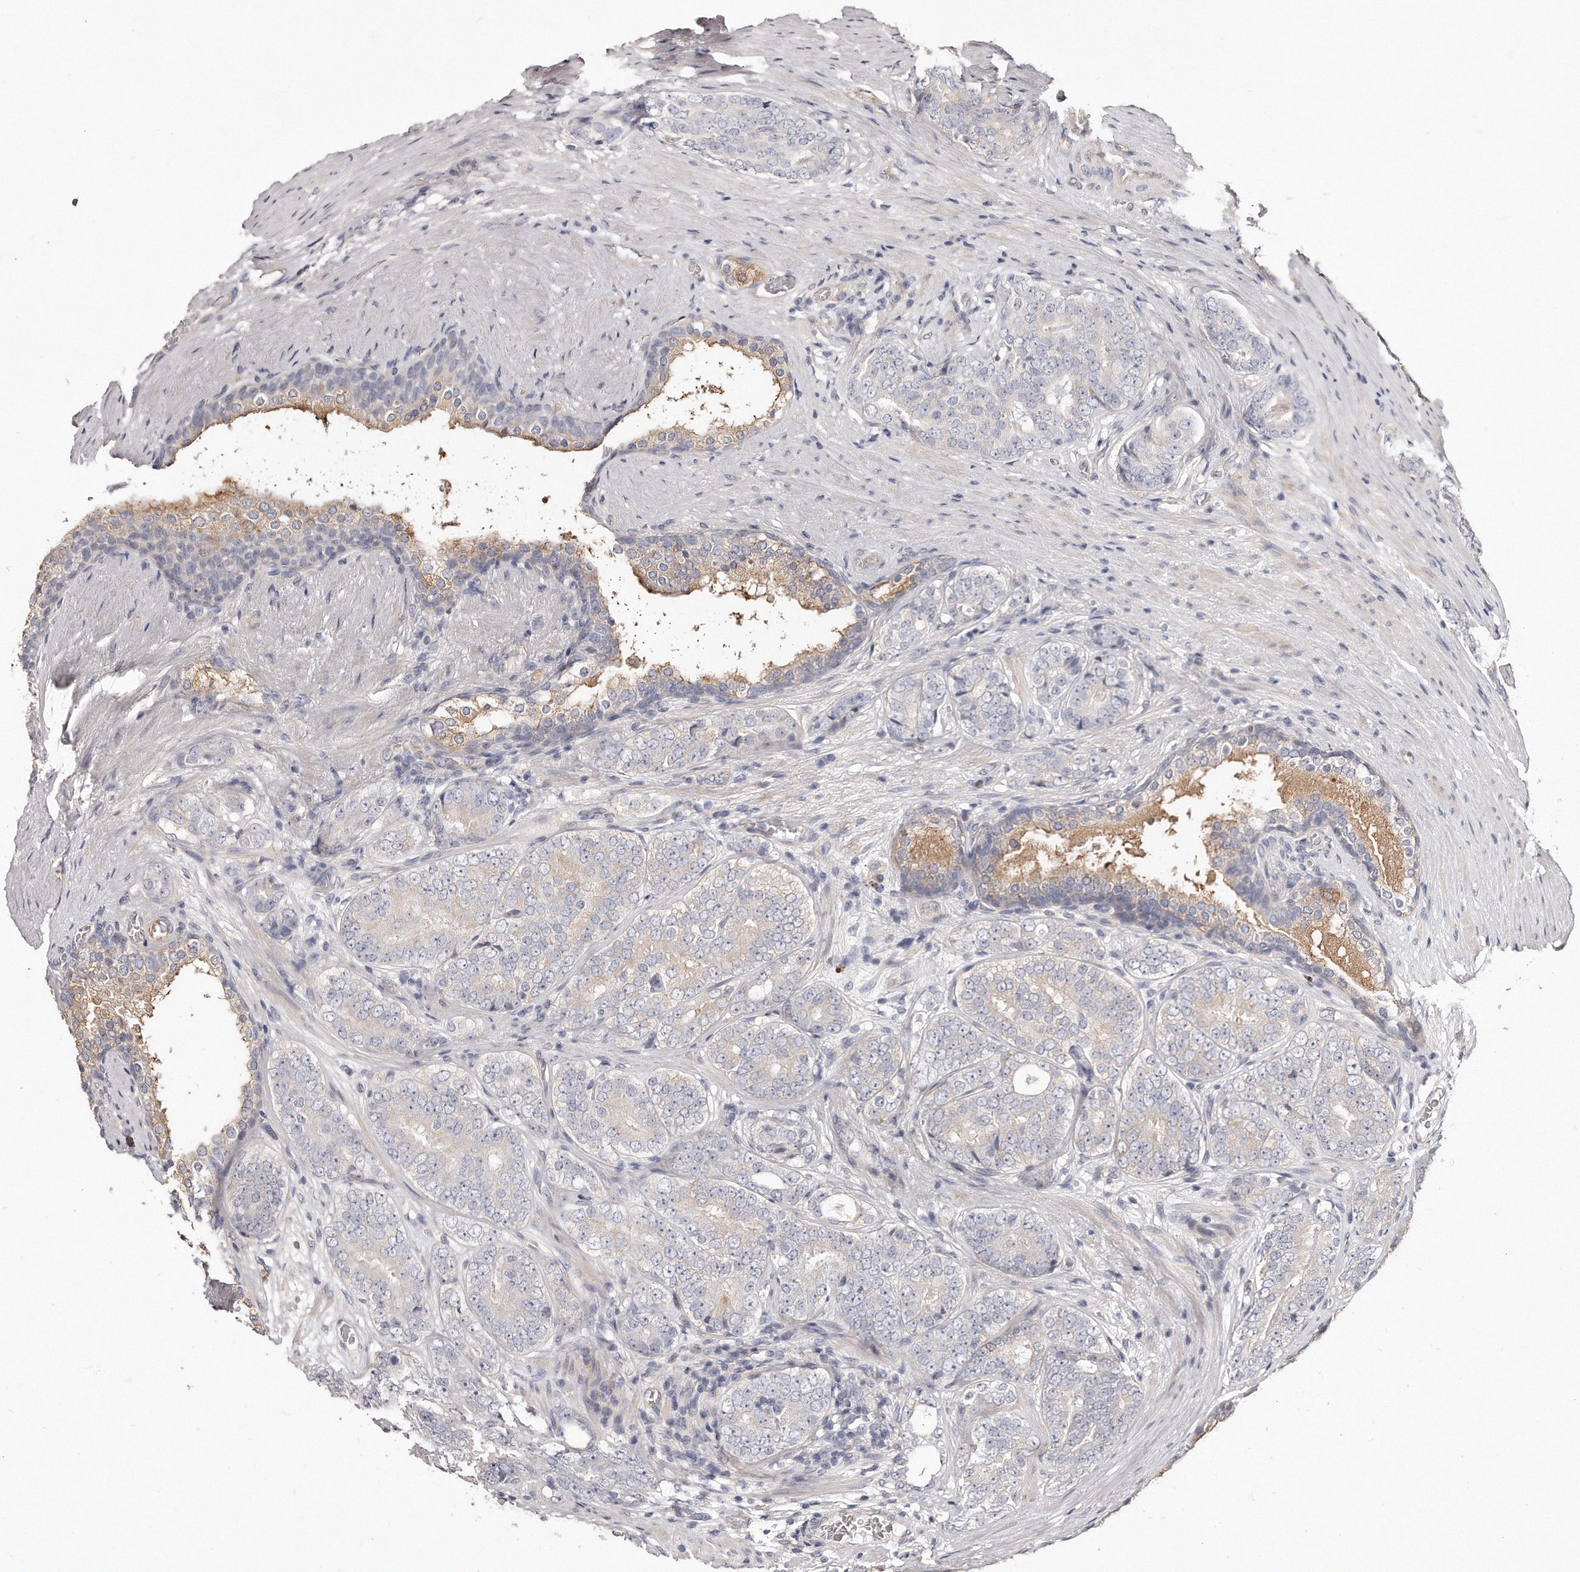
{"staining": {"intensity": "negative", "quantity": "none", "location": "none"}, "tissue": "prostate cancer", "cell_type": "Tumor cells", "image_type": "cancer", "snomed": [{"axis": "morphology", "description": "Adenocarcinoma, High grade"}, {"axis": "topography", "description": "Prostate"}], "caption": "Tumor cells are negative for protein expression in human high-grade adenocarcinoma (prostate).", "gene": "TTLL4", "patient": {"sex": "male", "age": 56}}